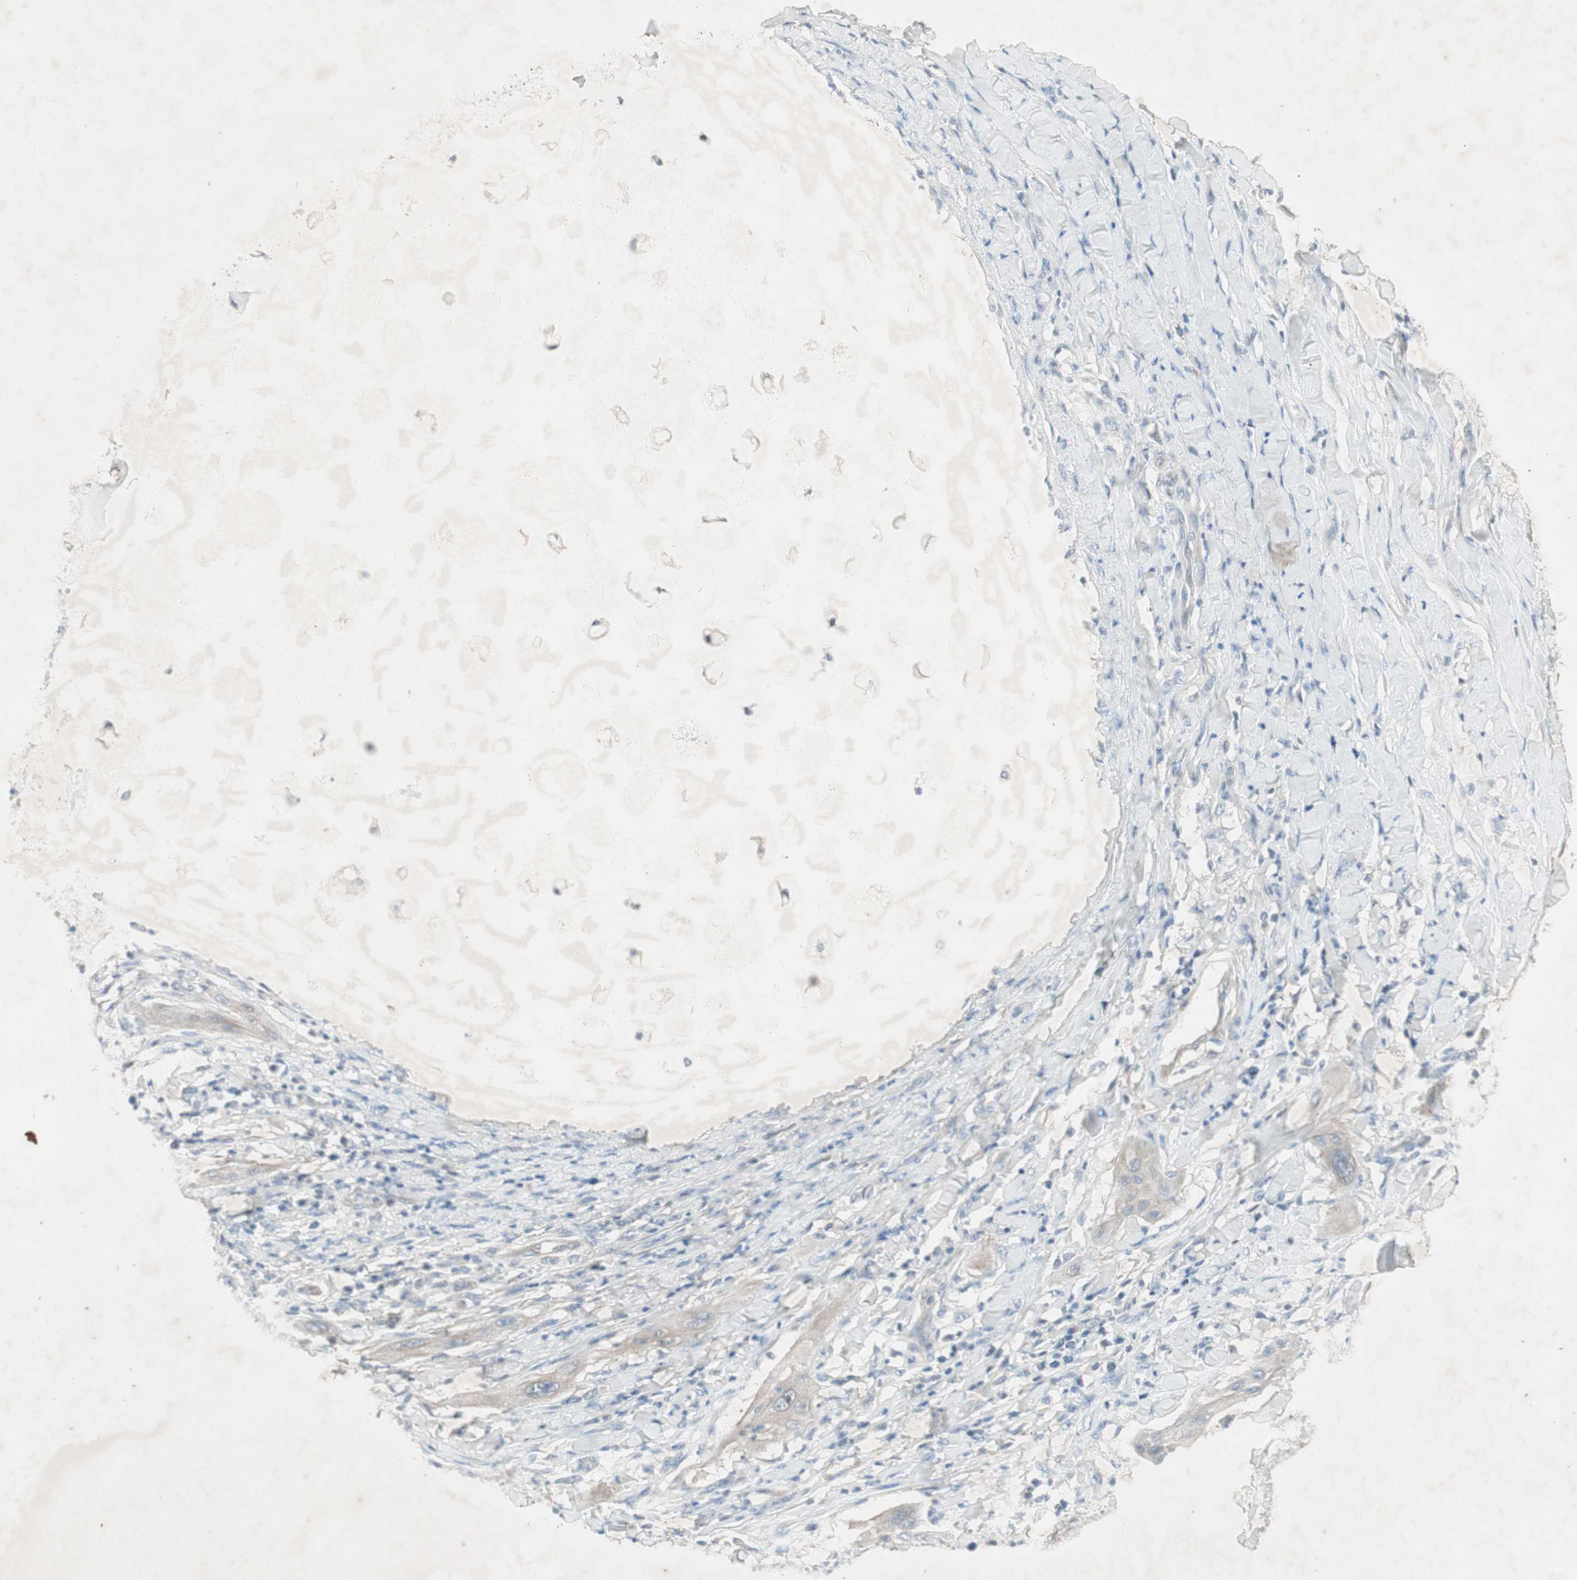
{"staining": {"intensity": "weak", "quantity": ">75%", "location": "cytoplasmic/membranous"}, "tissue": "lung cancer", "cell_type": "Tumor cells", "image_type": "cancer", "snomed": [{"axis": "morphology", "description": "Squamous cell carcinoma, NOS"}, {"axis": "topography", "description": "Lung"}], "caption": "Squamous cell carcinoma (lung) stained for a protein (brown) exhibits weak cytoplasmic/membranous positive staining in approximately >75% of tumor cells.", "gene": "MAPRE3", "patient": {"sex": "female", "age": 47}}